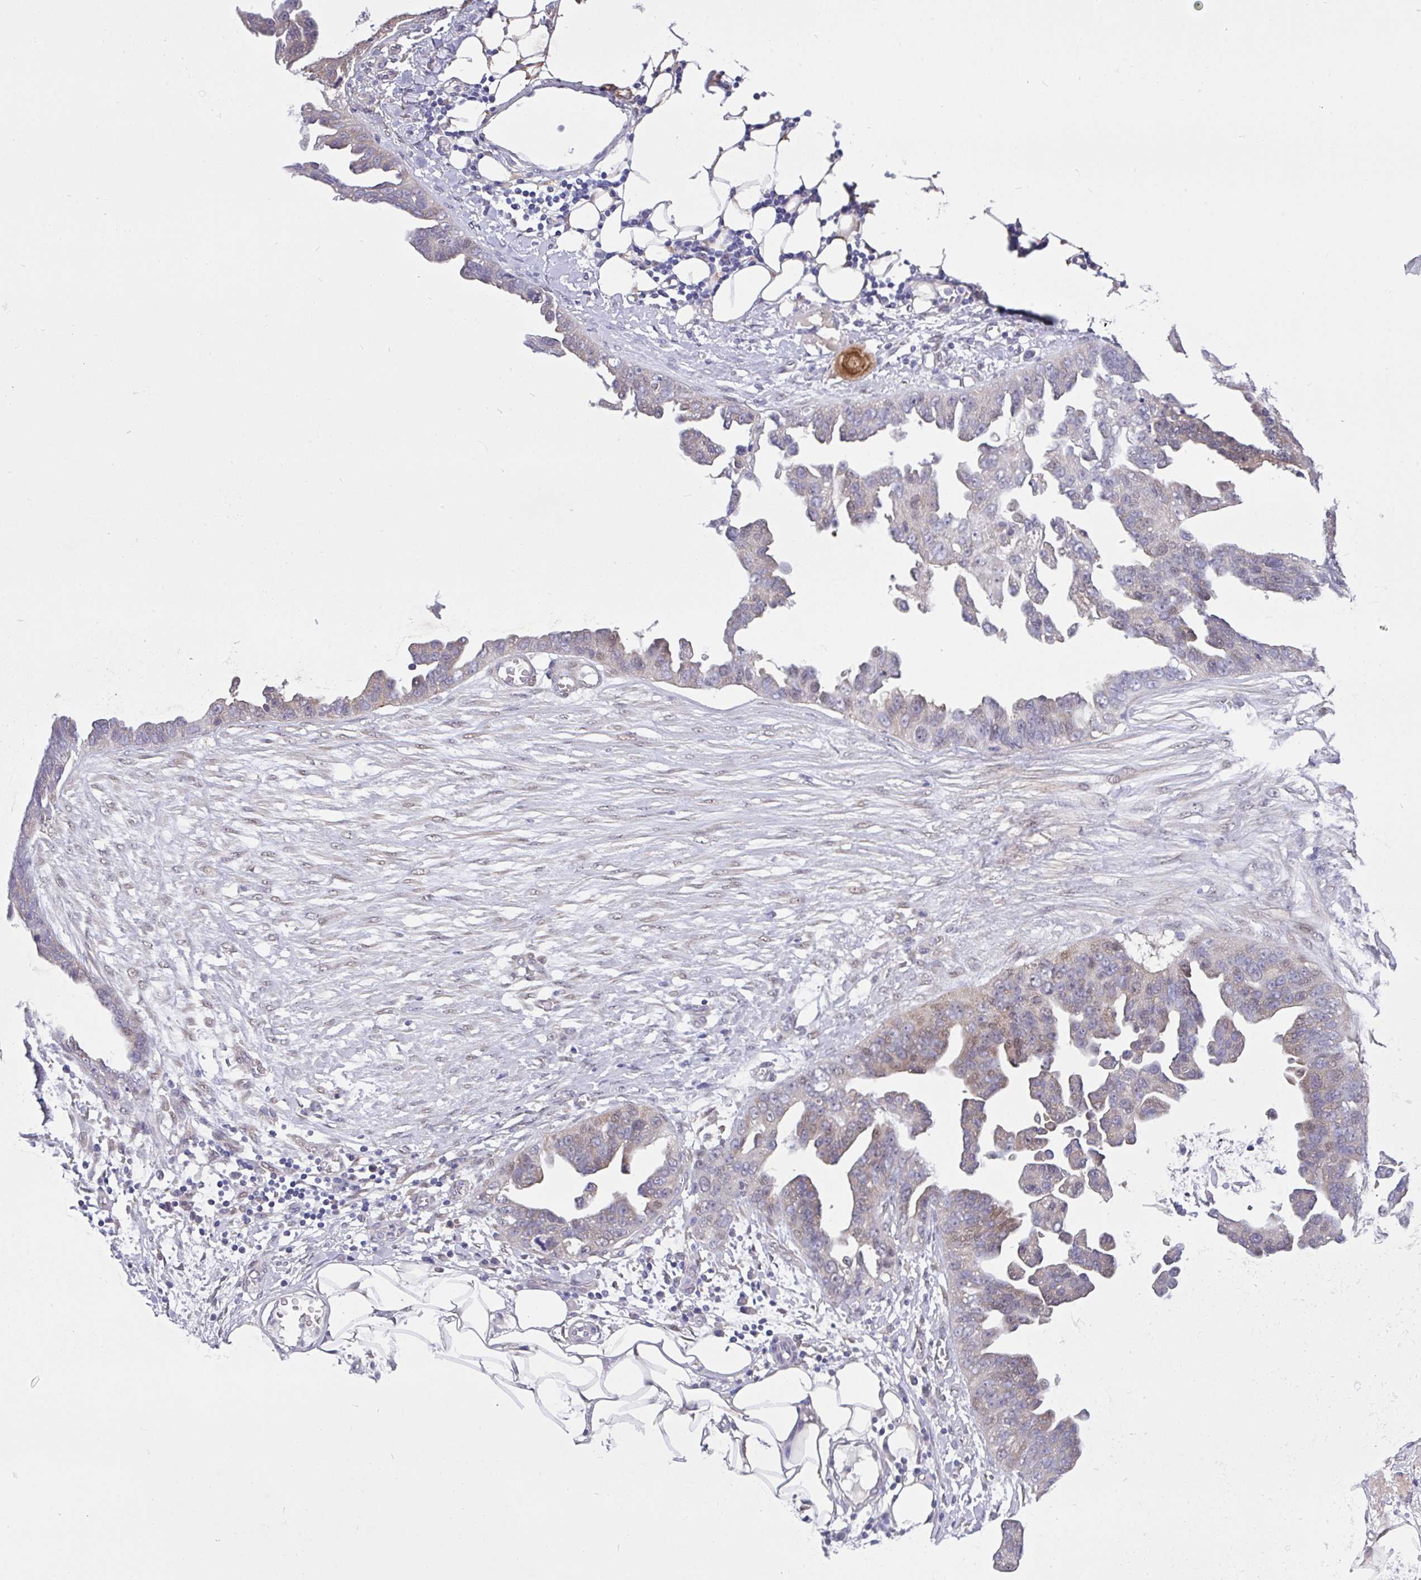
{"staining": {"intensity": "weak", "quantity": "<25%", "location": "cytoplasmic/membranous"}, "tissue": "ovarian cancer", "cell_type": "Tumor cells", "image_type": "cancer", "snomed": [{"axis": "morphology", "description": "Cystadenocarcinoma, serous, NOS"}, {"axis": "topography", "description": "Ovary"}], "caption": "Serous cystadenocarcinoma (ovarian) was stained to show a protein in brown. There is no significant positivity in tumor cells. (DAB IHC, high magnification).", "gene": "L3HYPDH", "patient": {"sex": "female", "age": 75}}